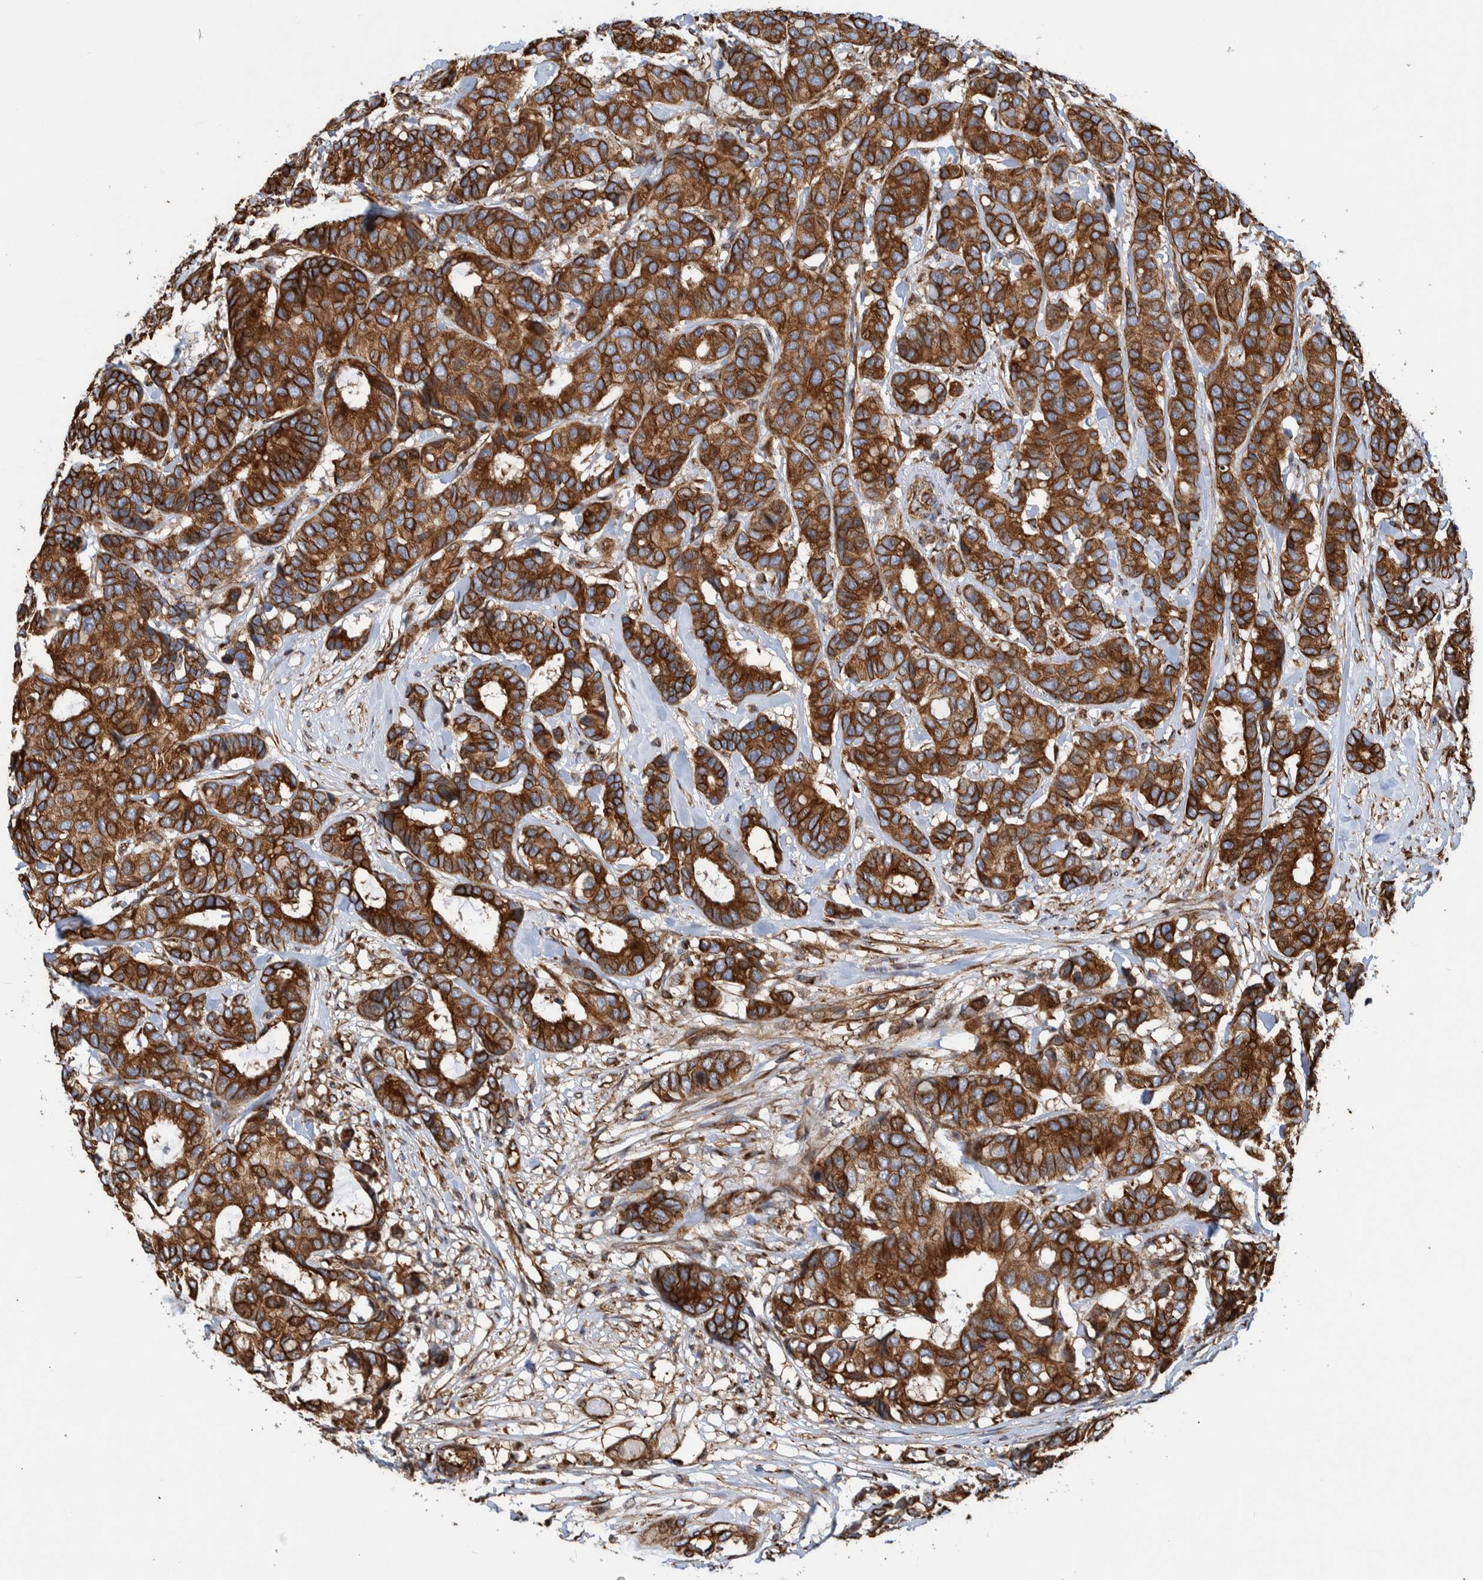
{"staining": {"intensity": "strong", "quantity": ">75%", "location": "cytoplasmic/membranous"}, "tissue": "breast cancer", "cell_type": "Tumor cells", "image_type": "cancer", "snomed": [{"axis": "morphology", "description": "Duct carcinoma"}, {"axis": "topography", "description": "Breast"}], "caption": "Immunohistochemical staining of intraductal carcinoma (breast) shows strong cytoplasmic/membranous protein staining in about >75% of tumor cells. Using DAB (3,3'-diaminobenzidine) (brown) and hematoxylin (blue) stains, captured at high magnification using brightfield microscopy.", "gene": "CCDC57", "patient": {"sex": "female", "age": 87}}